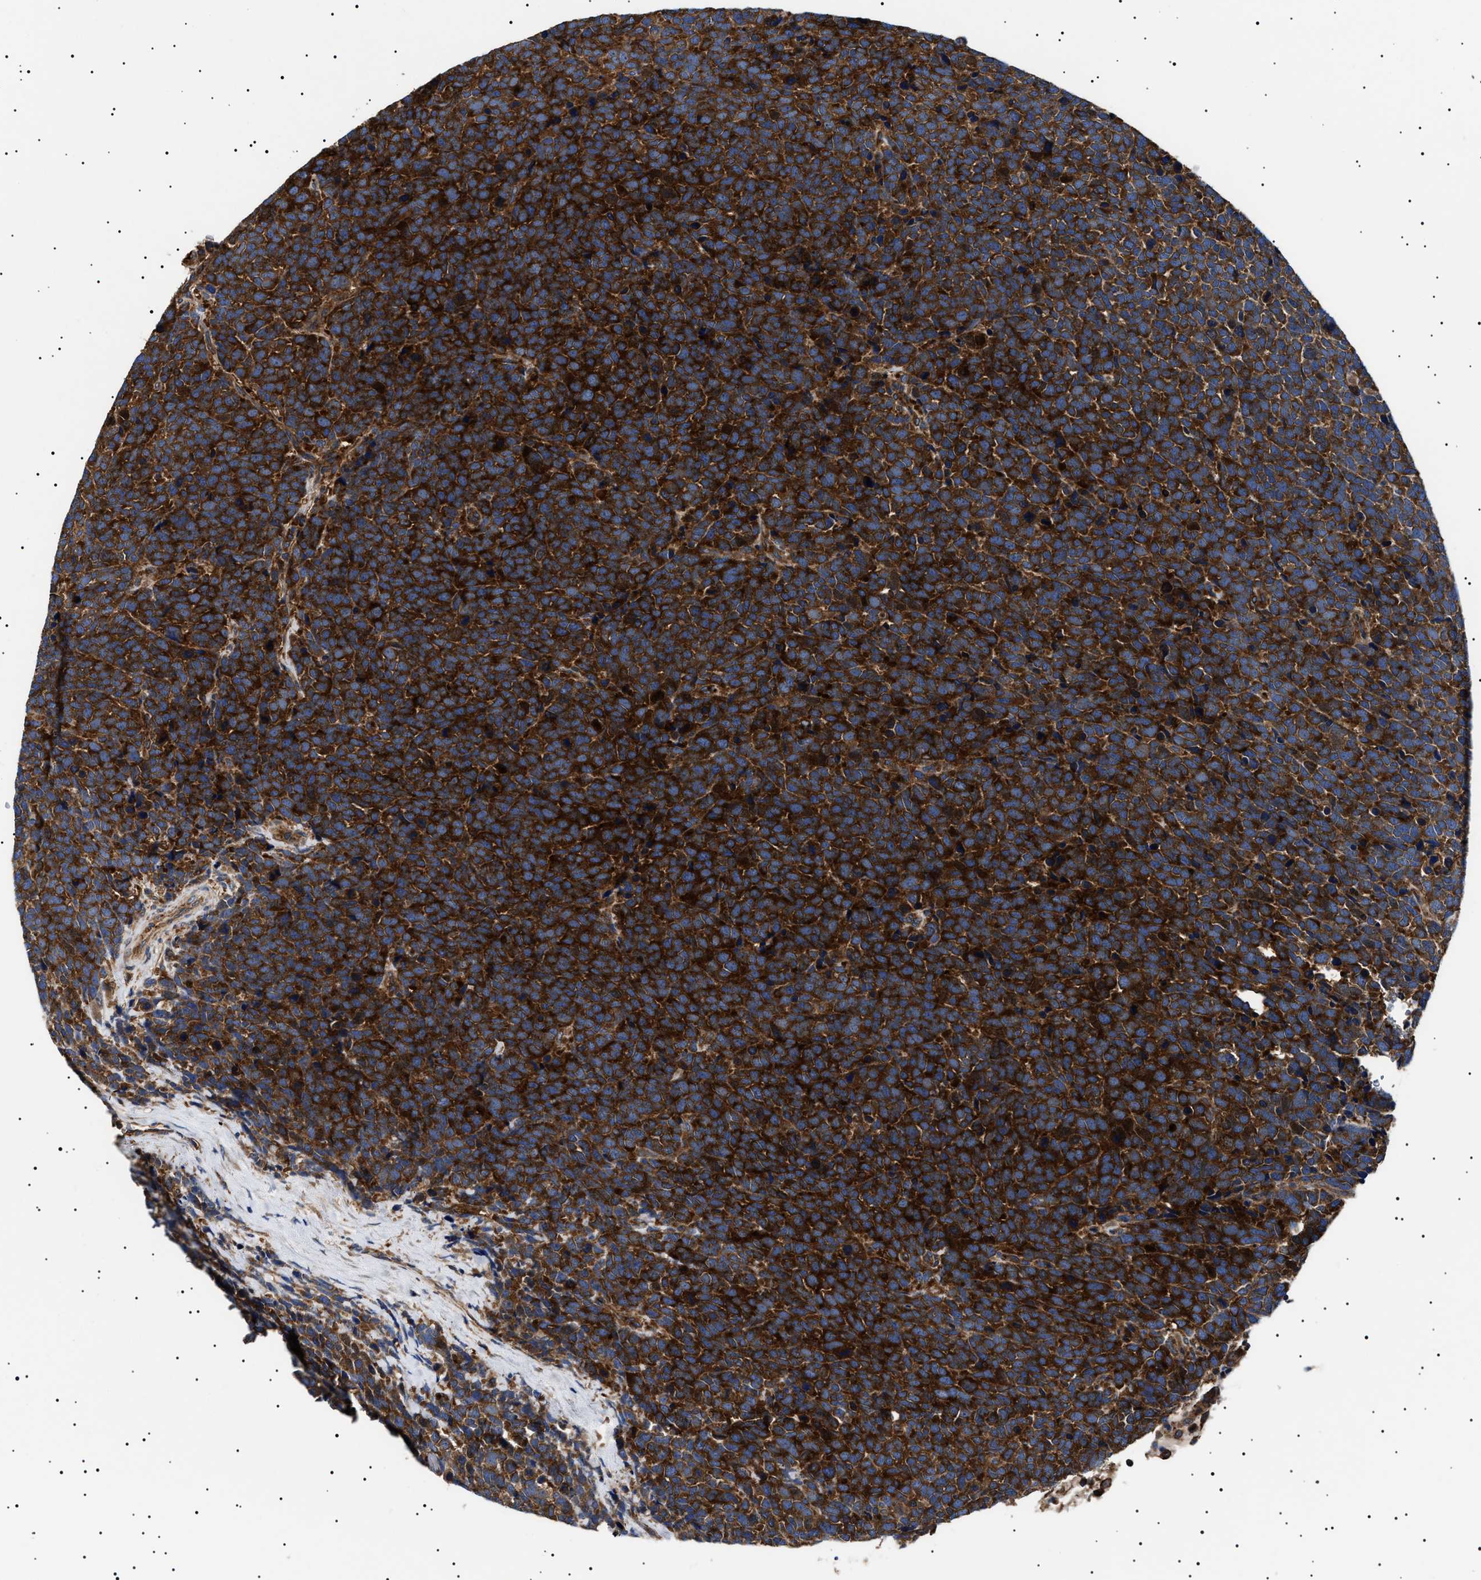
{"staining": {"intensity": "strong", "quantity": ">75%", "location": "cytoplasmic/membranous"}, "tissue": "urothelial cancer", "cell_type": "Tumor cells", "image_type": "cancer", "snomed": [{"axis": "morphology", "description": "Urothelial carcinoma, High grade"}, {"axis": "topography", "description": "Urinary bladder"}], "caption": "Immunohistochemical staining of high-grade urothelial carcinoma demonstrates high levels of strong cytoplasmic/membranous protein expression in about >75% of tumor cells. (DAB IHC, brown staining for protein, blue staining for nuclei).", "gene": "TPP2", "patient": {"sex": "female", "age": 82}}